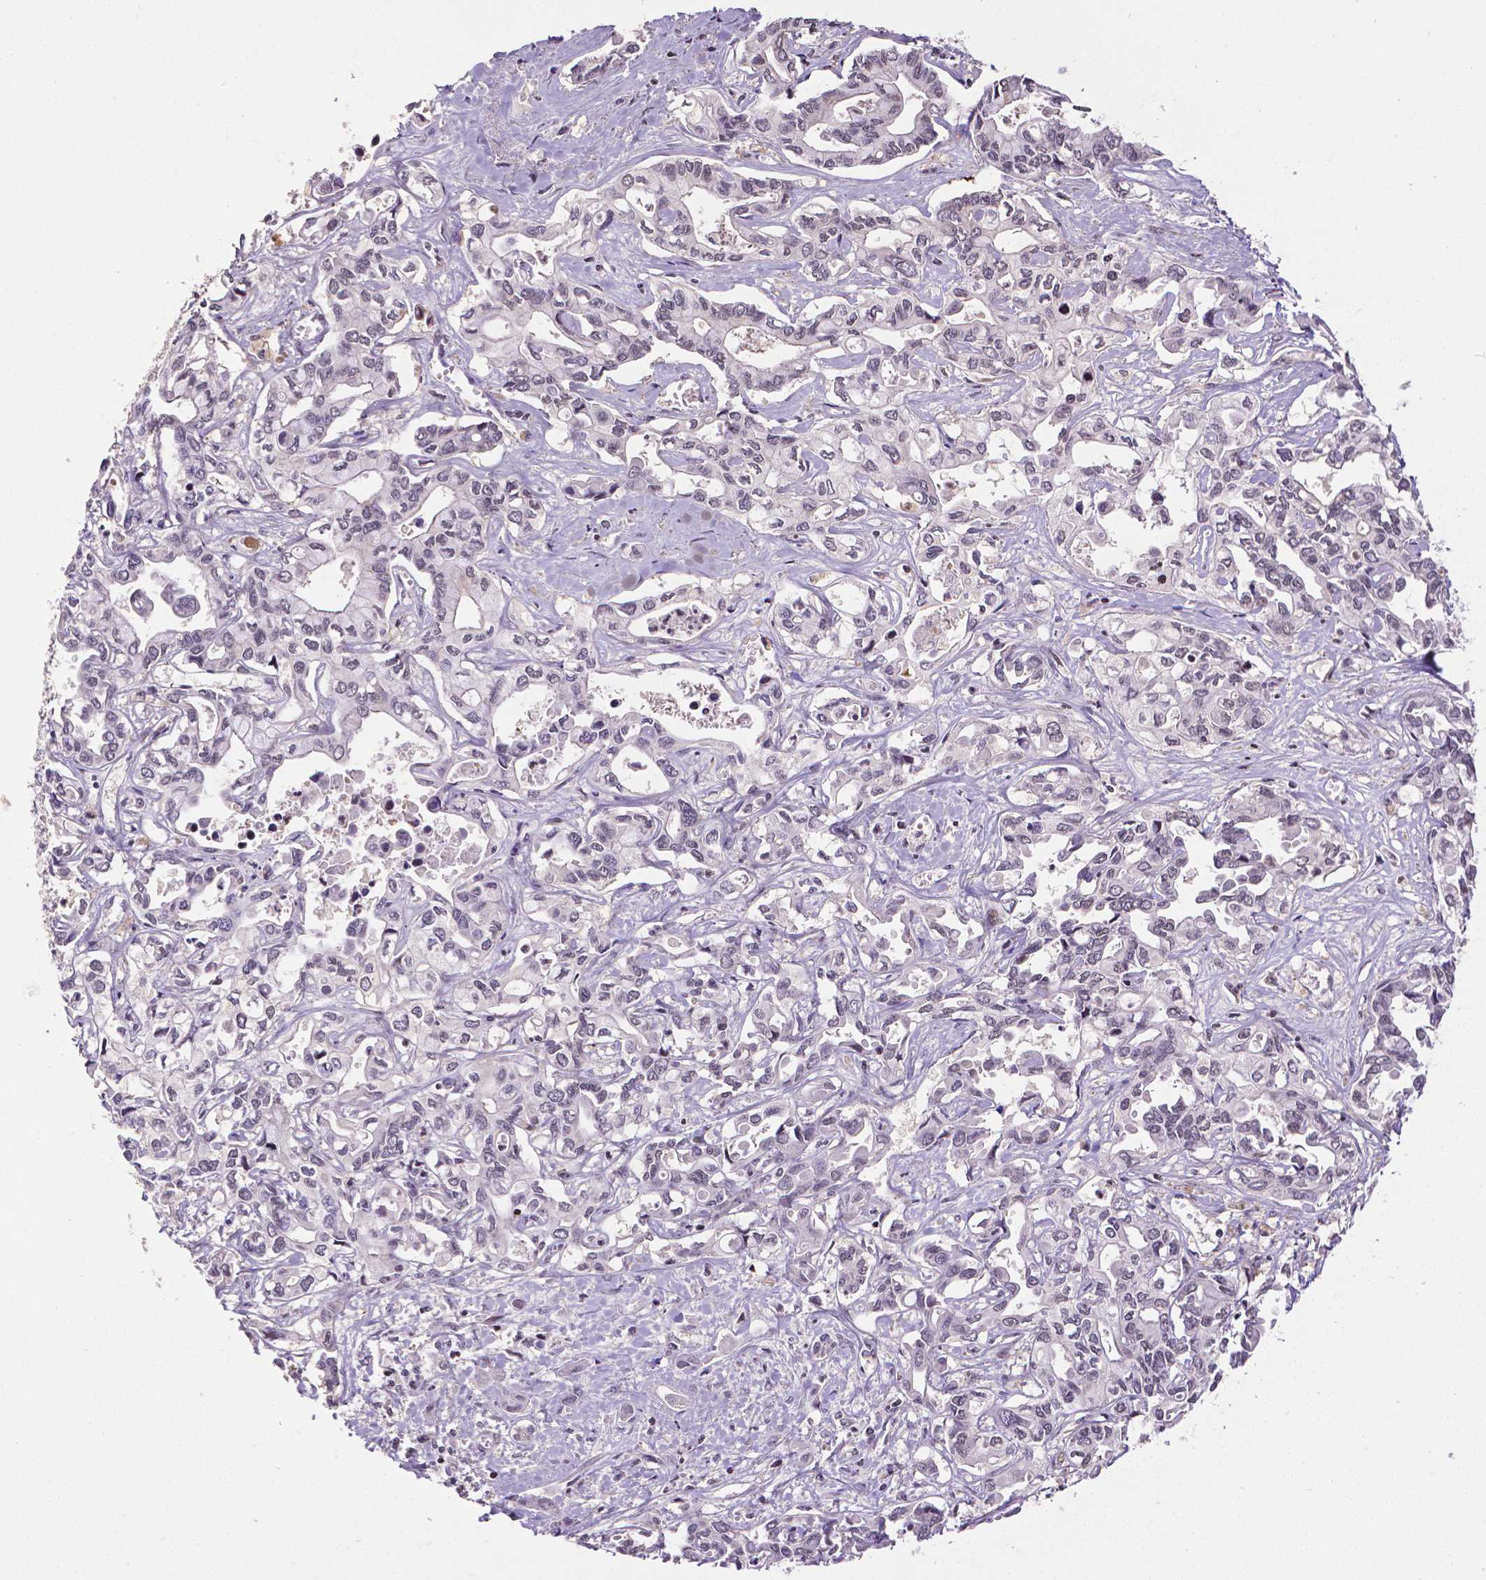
{"staining": {"intensity": "negative", "quantity": "none", "location": "none"}, "tissue": "liver cancer", "cell_type": "Tumor cells", "image_type": "cancer", "snomed": [{"axis": "morphology", "description": "Cholangiocarcinoma"}, {"axis": "topography", "description": "Liver"}], "caption": "Micrograph shows no significant protein staining in tumor cells of cholangiocarcinoma (liver). Nuclei are stained in blue.", "gene": "CTCF", "patient": {"sex": "female", "age": 64}}